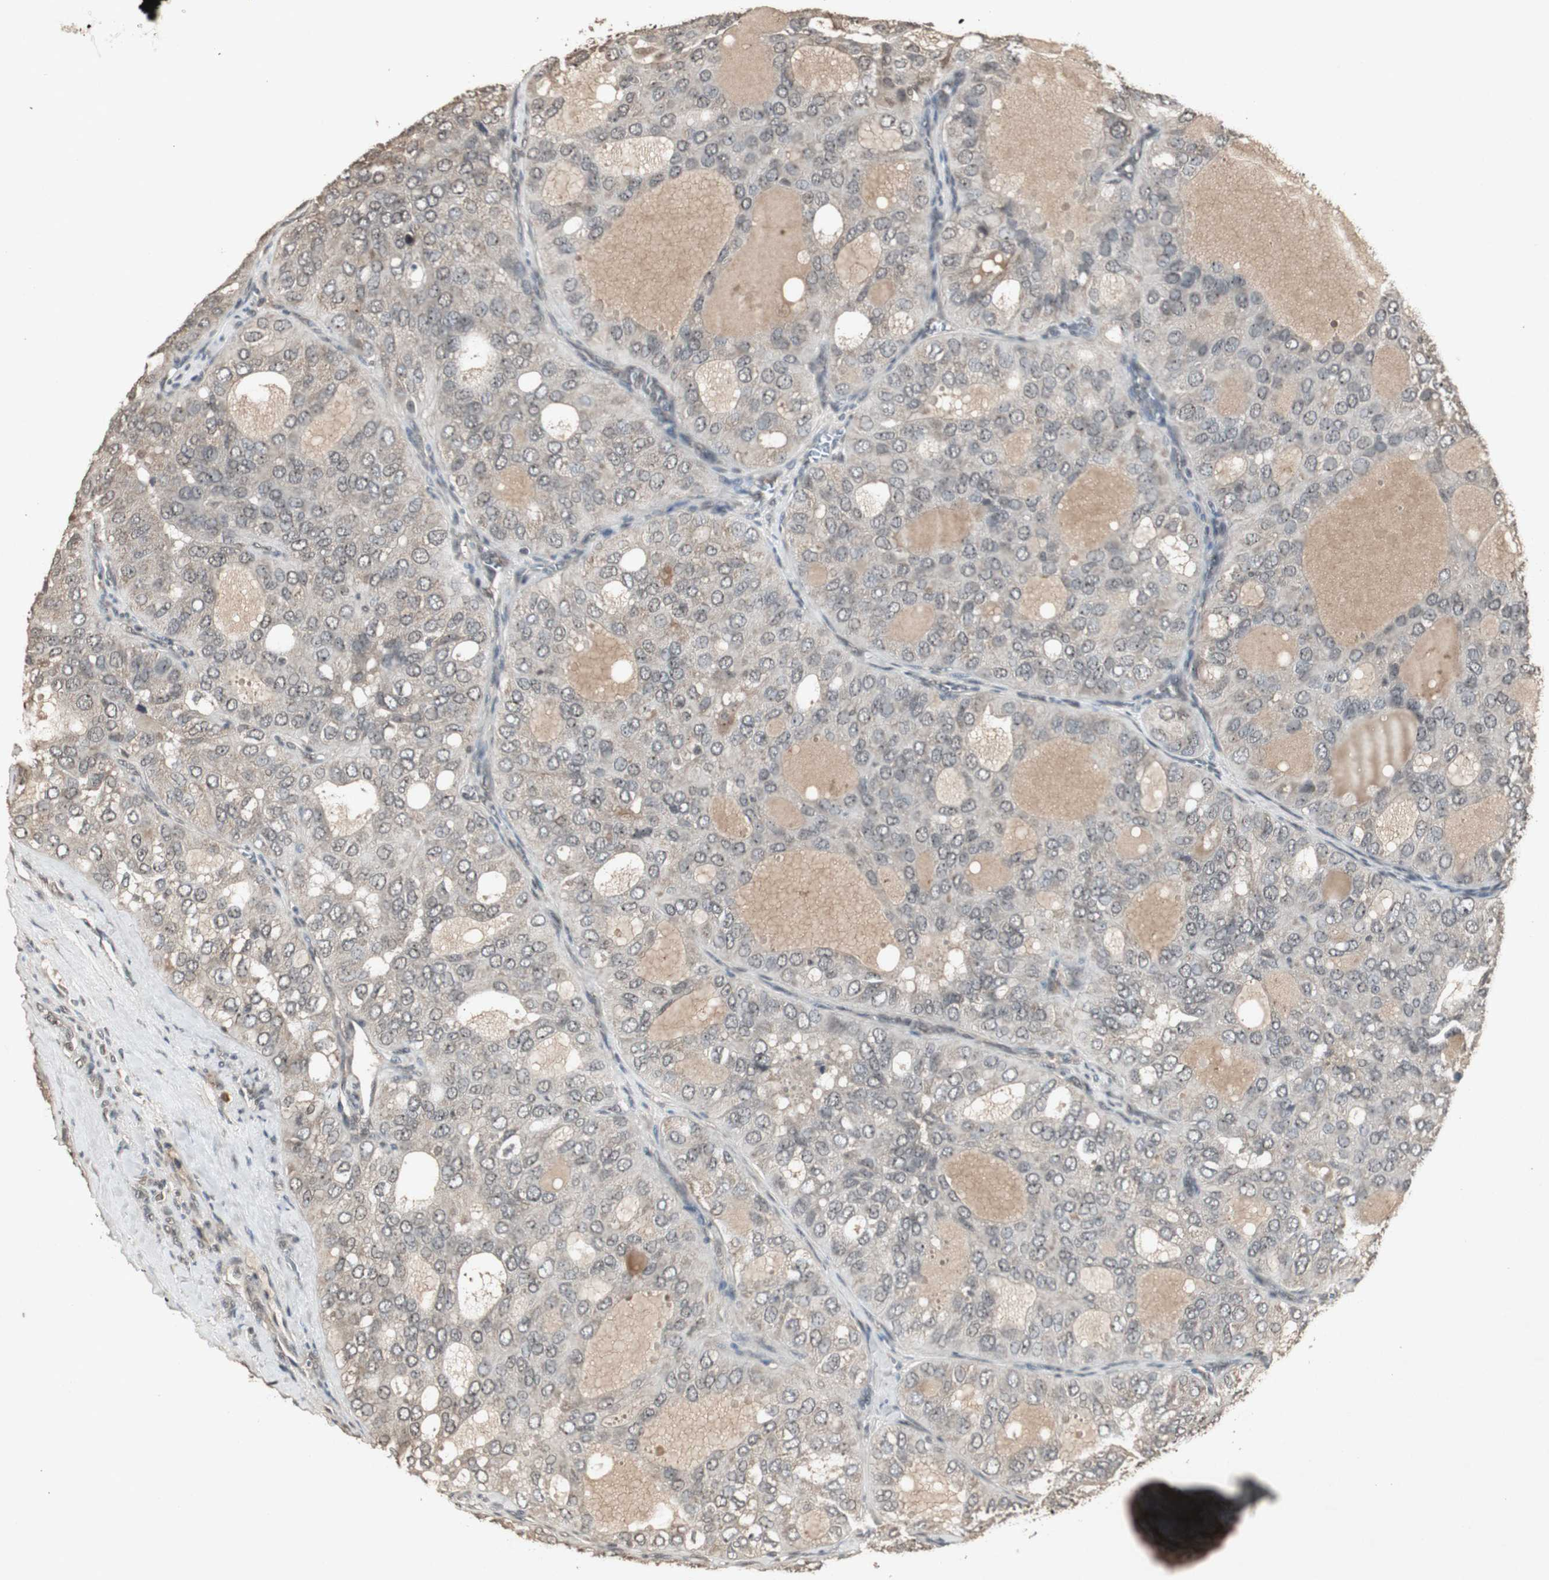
{"staining": {"intensity": "weak", "quantity": ">75%", "location": "cytoplasmic/membranous"}, "tissue": "thyroid cancer", "cell_type": "Tumor cells", "image_type": "cancer", "snomed": [{"axis": "morphology", "description": "Follicular adenoma carcinoma, NOS"}, {"axis": "topography", "description": "Thyroid gland"}], "caption": "Follicular adenoma carcinoma (thyroid) stained with a brown dye displays weak cytoplasmic/membranous positive staining in about >75% of tumor cells.", "gene": "EMX1", "patient": {"sex": "male", "age": 75}}